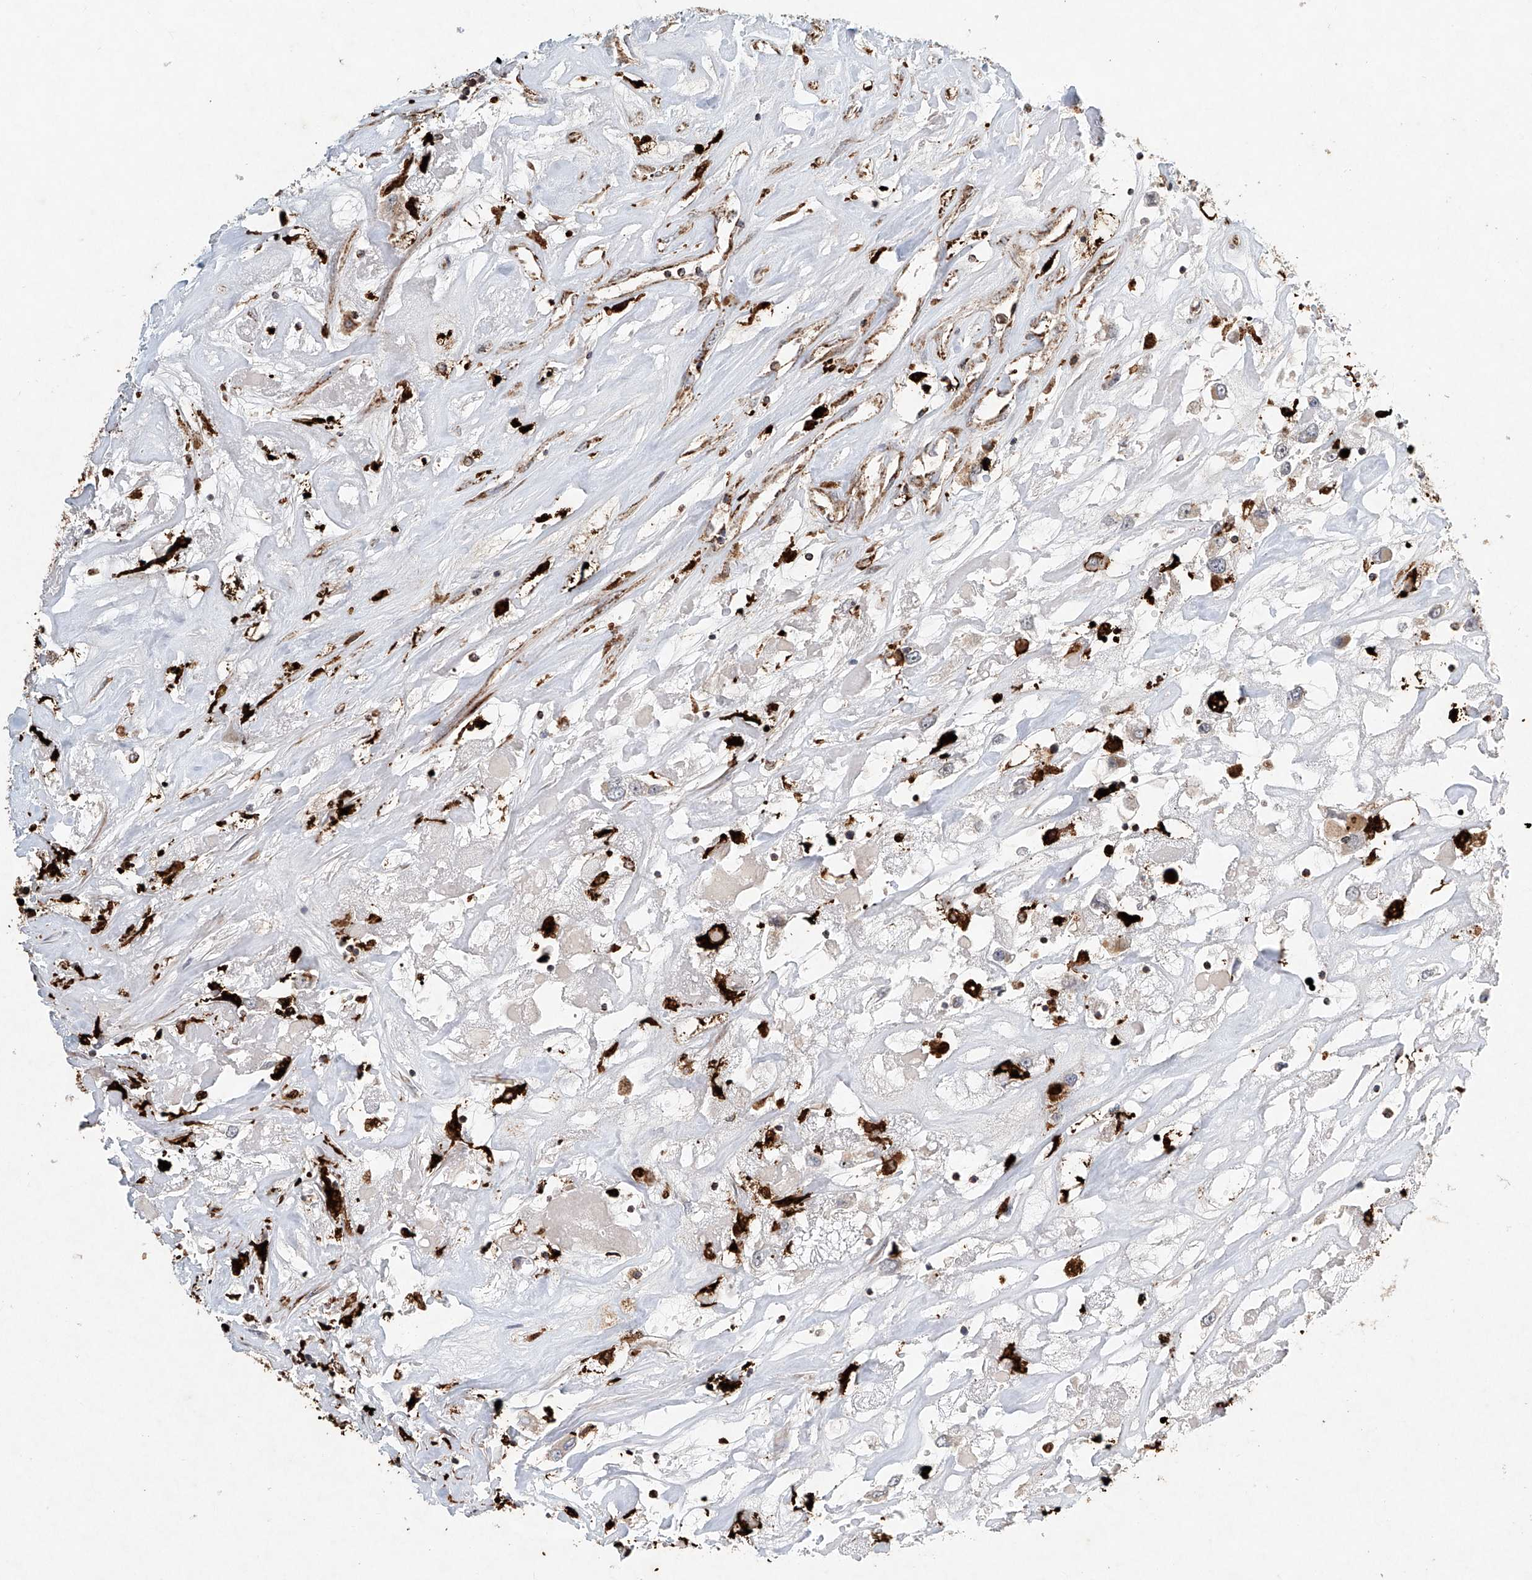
{"staining": {"intensity": "weak", "quantity": "25%-75%", "location": "cytoplasmic/membranous"}, "tissue": "renal cancer", "cell_type": "Tumor cells", "image_type": "cancer", "snomed": [{"axis": "morphology", "description": "Adenocarcinoma, NOS"}, {"axis": "topography", "description": "Kidney"}], "caption": "Adenocarcinoma (renal) stained with a brown dye displays weak cytoplasmic/membranous positive positivity in about 25%-75% of tumor cells.", "gene": "DCAF11", "patient": {"sex": "female", "age": 52}}